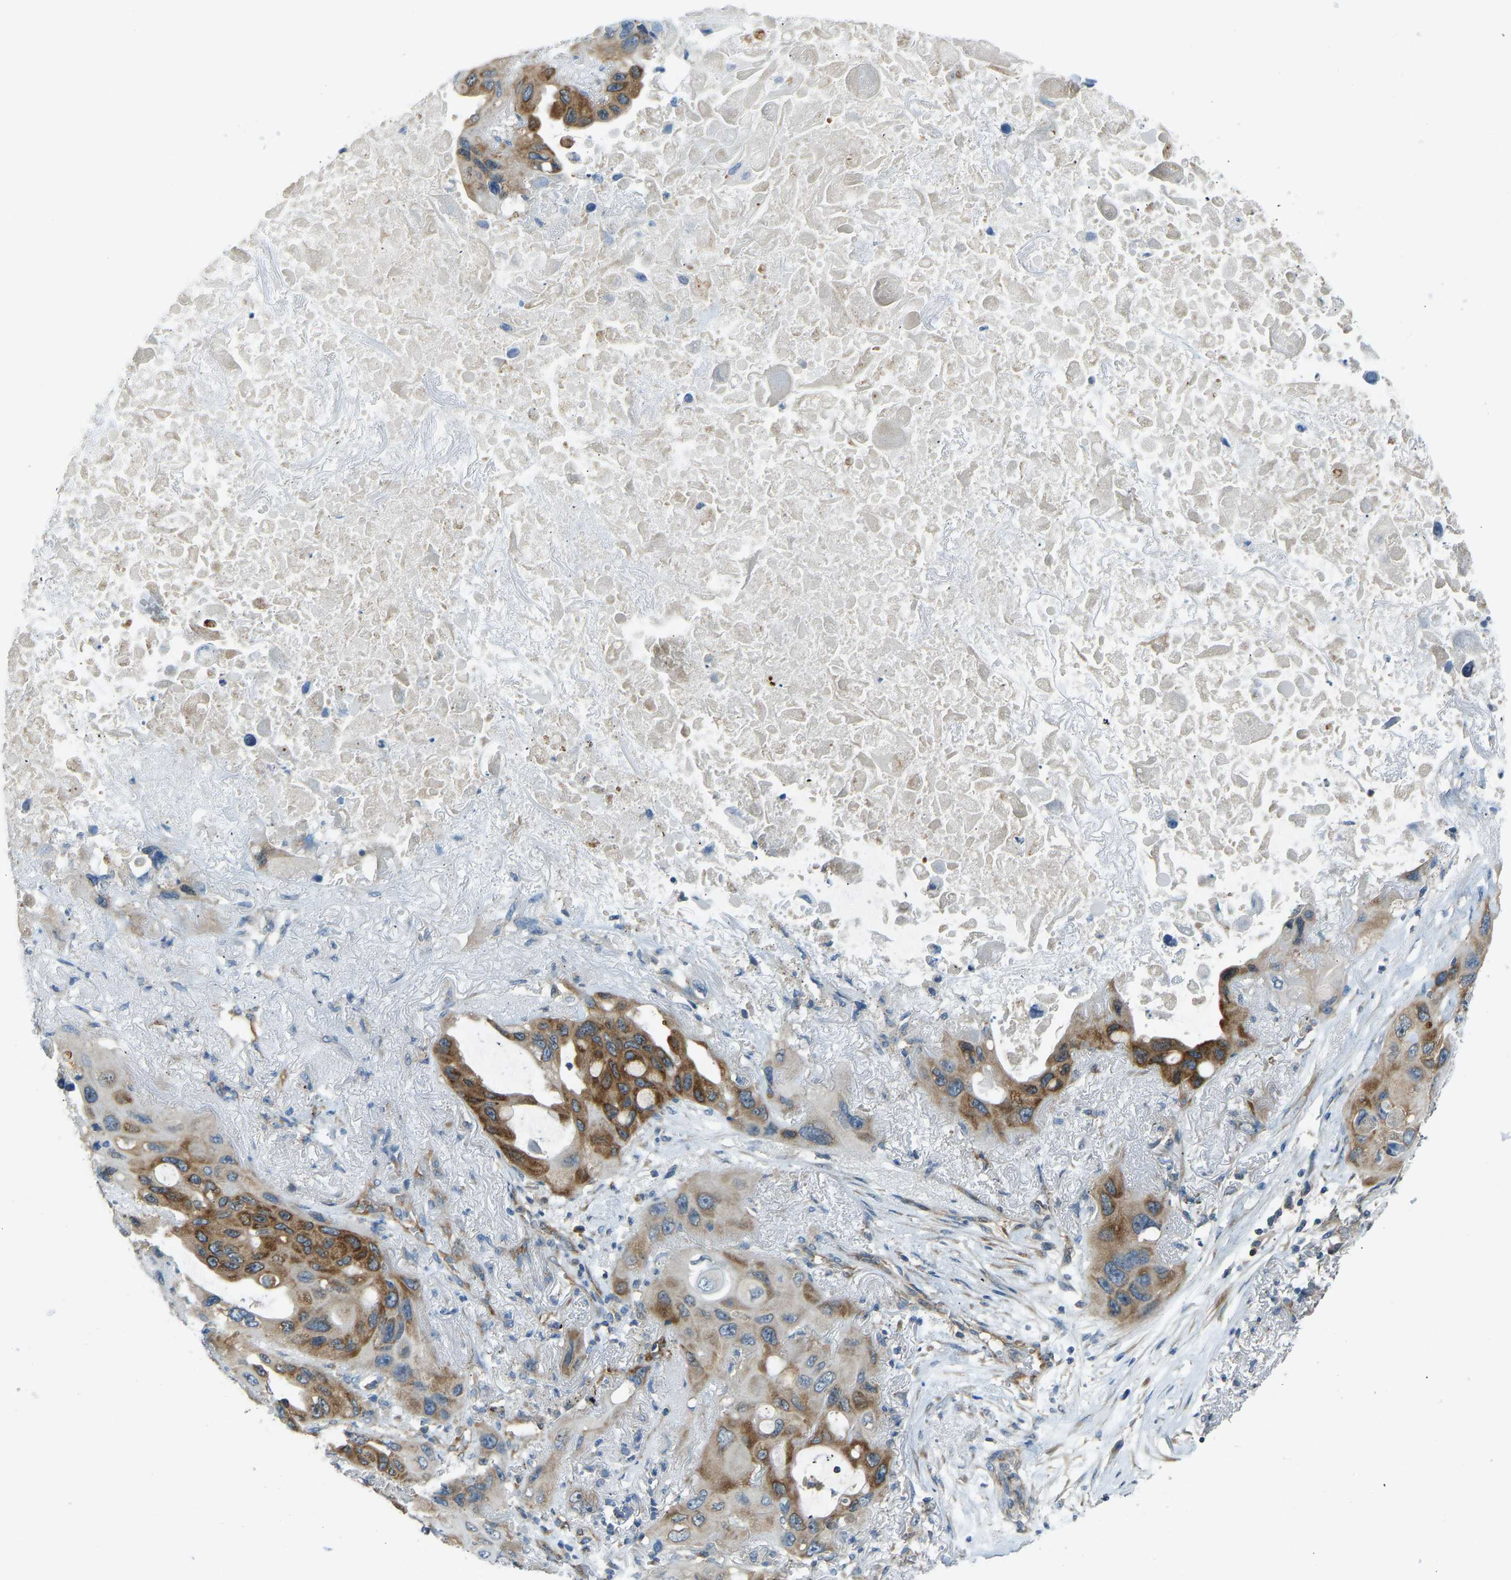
{"staining": {"intensity": "moderate", "quantity": ">75%", "location": "cytoplasmic/membranous"}, "tissue": "lung cancer", "cell_type": "Tumor cells", "image_type": "cancer", "snomed": [{"axis": "morphology", "description": "Squamous cell carcinoma, NOS"}, {"axis": "topography", "description": "Lung"}], "caption": "Immunohistochemical staining of squamous cell carcinoma (lung) demonstrates moderate cytoplasmic/membranous protein expression in about >75% of tumor cells. (Brightfield microscopy of DAB IHC at high magnification).", "gene": "STAU2", "patient": {"sex": "female", "age": 73}}